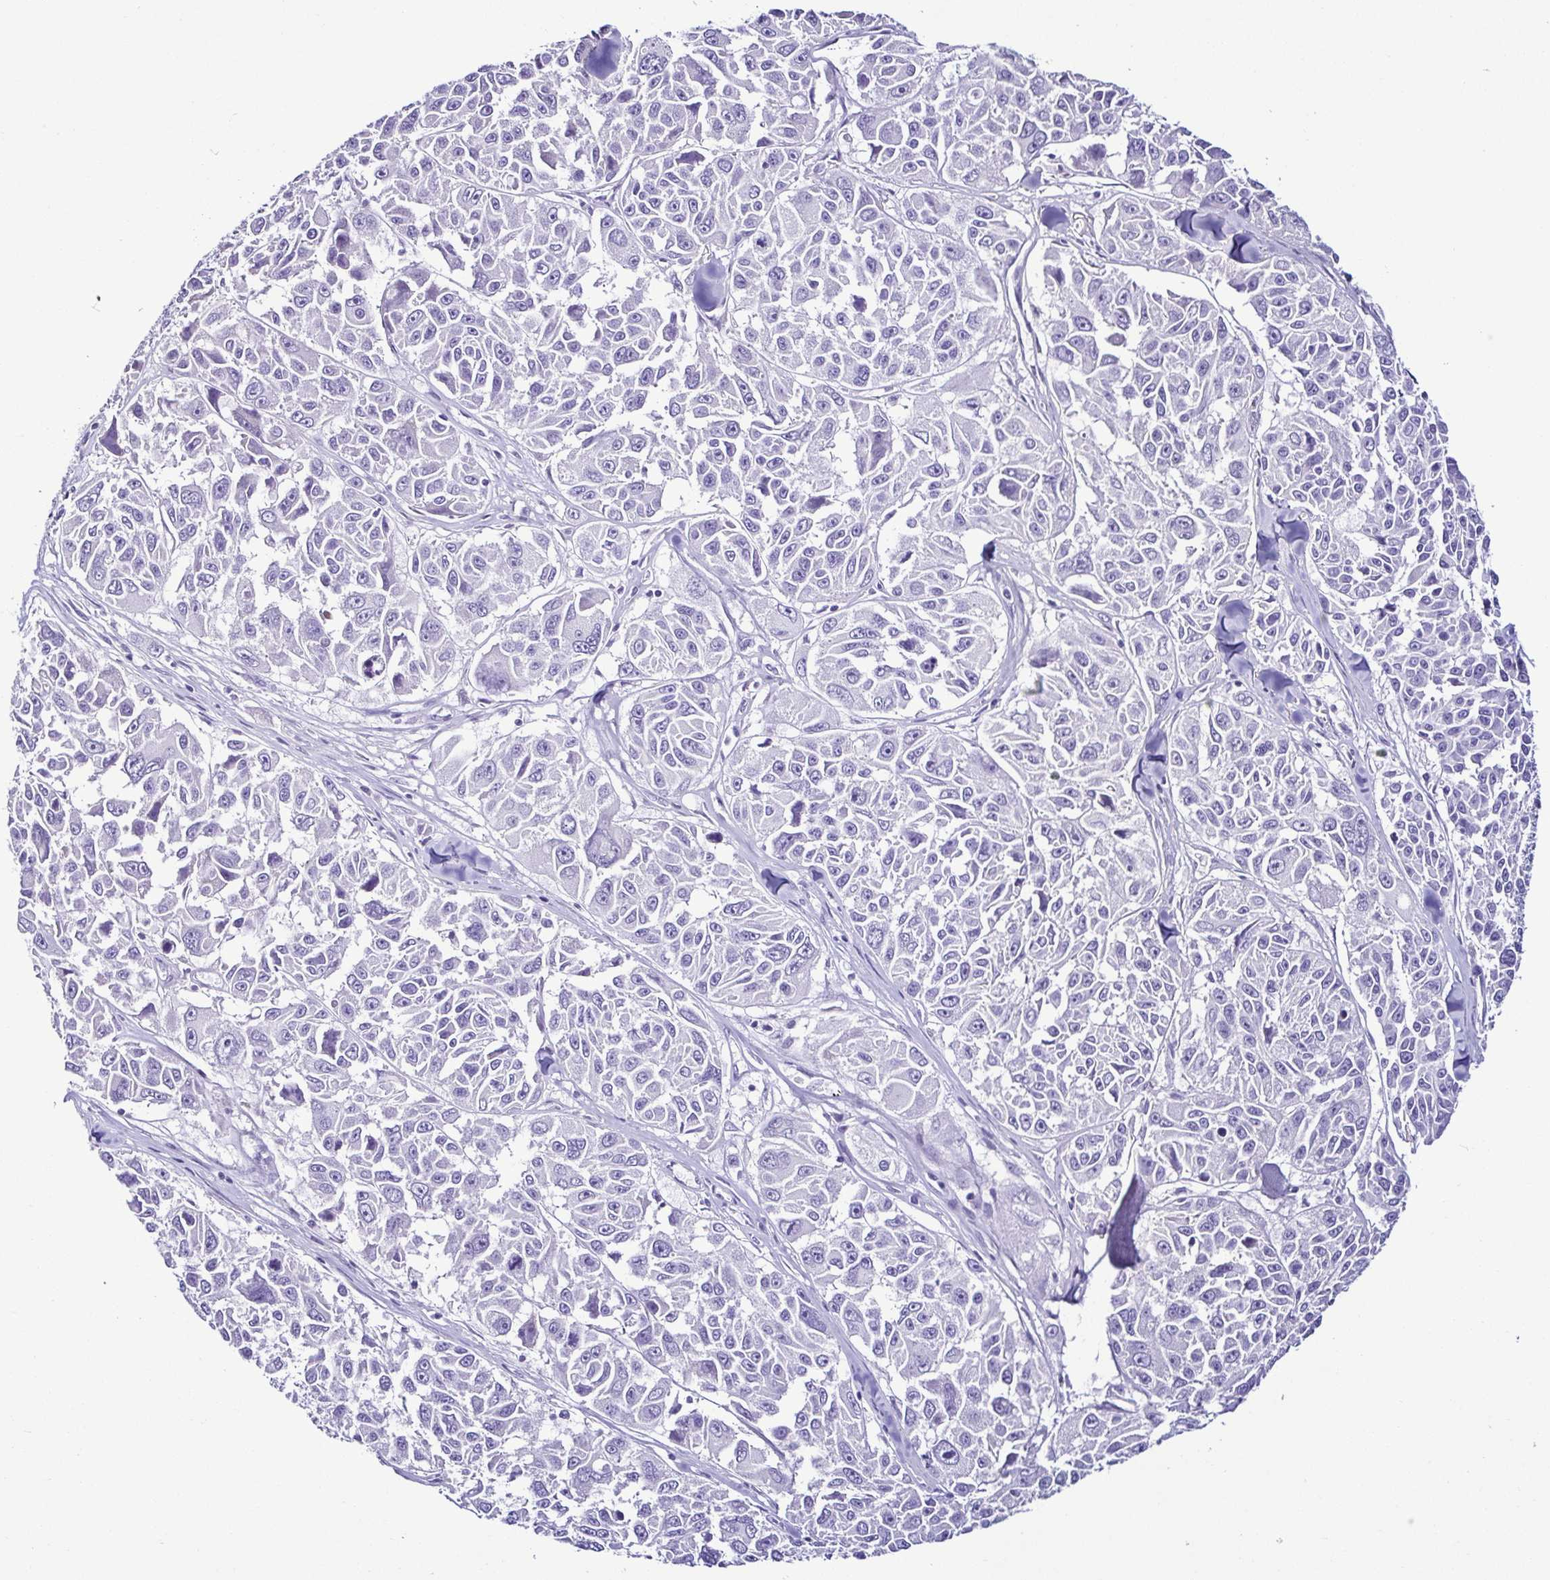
{"staining": {"intensity": "negative", "quantity": "none", "location": "none"}, "tissue": "melanoma", "cell_type": "Tumor cells", "image_type": "cancer", "snomed": [{"axis": "morphology", "description": "Malignant melanoma, NOS"}, {"axis": "topography", "description": "Skin"}], "caption": "Protein analysis of malignant melanoma displays no significant expression in tumor cells.", "gene": "SRL", "patient": {"sex": "female", "age": 66}}